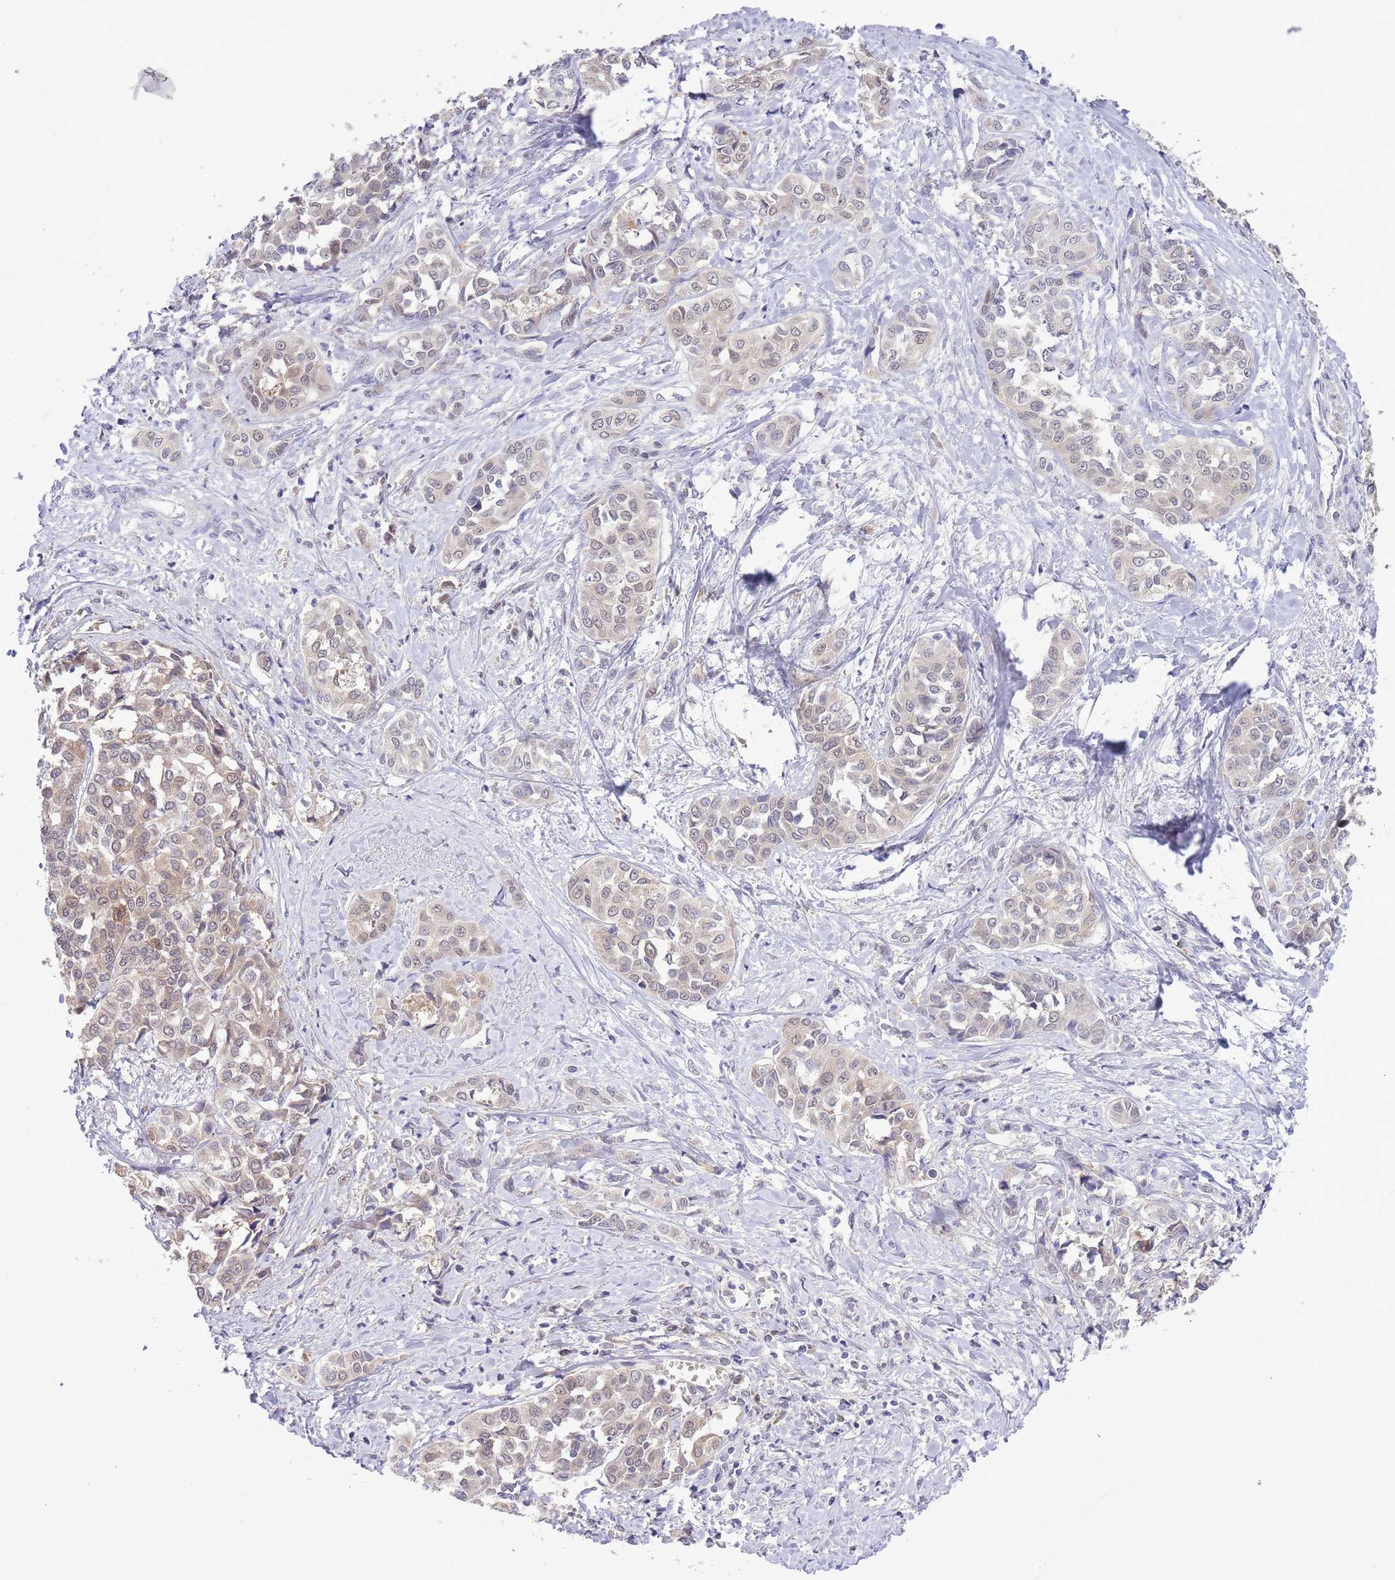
{"staining": {"intensity": "weak", "quantity": "<25%", "location": "cytoplasmic/membranous"}, "tissue": "liver cancer", "cell_type": "Tumor cells", "image_type": "cancer", "snomed": [{"axis": "morphology", "description": "Cholangiocarcinoma"}, {"axis": "topography", "description": "Liver"}], "caption": "Immunohistochemistry (IHC) photomicrograph of neoplastic tissue: cholangiocarcinoma (liver) stained with DAB shows no significant protein positivity in tumor cells. (DAB (3,3'-diaminobenzidine) IHC, high magnification).", "gene": "GALK2", "patient": {"sex": "female", "age": 77}}